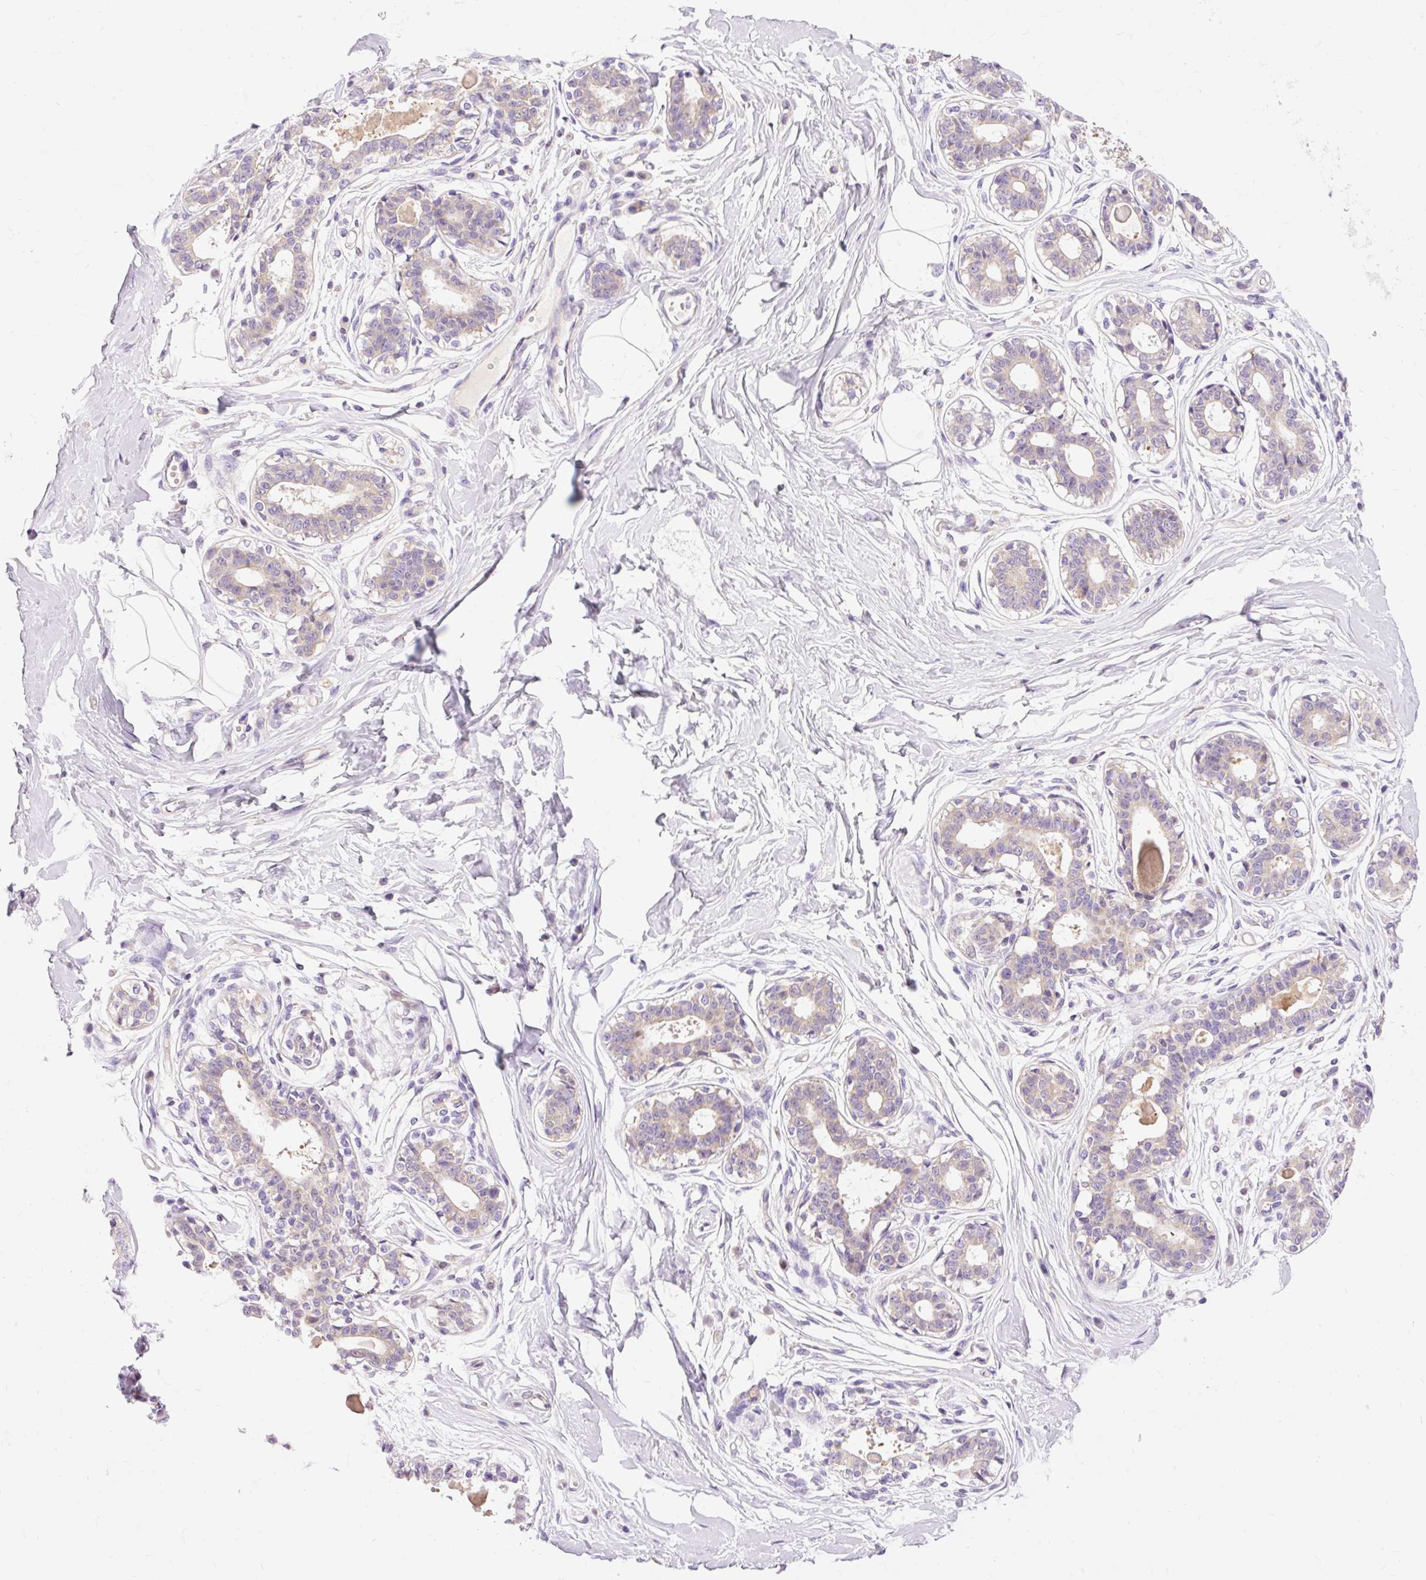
{"staining": {"intensity": "negative", "quantity": "none", "location": "none"}, "tissue": "breast", "cell_type": "Adipocytes", "image_type": "normal", "snomed": [{"axis": "morphology", "description": "Normal tissue, NOS"}, {"axis": "topography", "description": "Breast"}], "caption": "Immunohistochemistry of normal breast reveals no positivity in adipocytes.", "gene": "IMMT", "patient": {"sex": "female", "age": 45}}